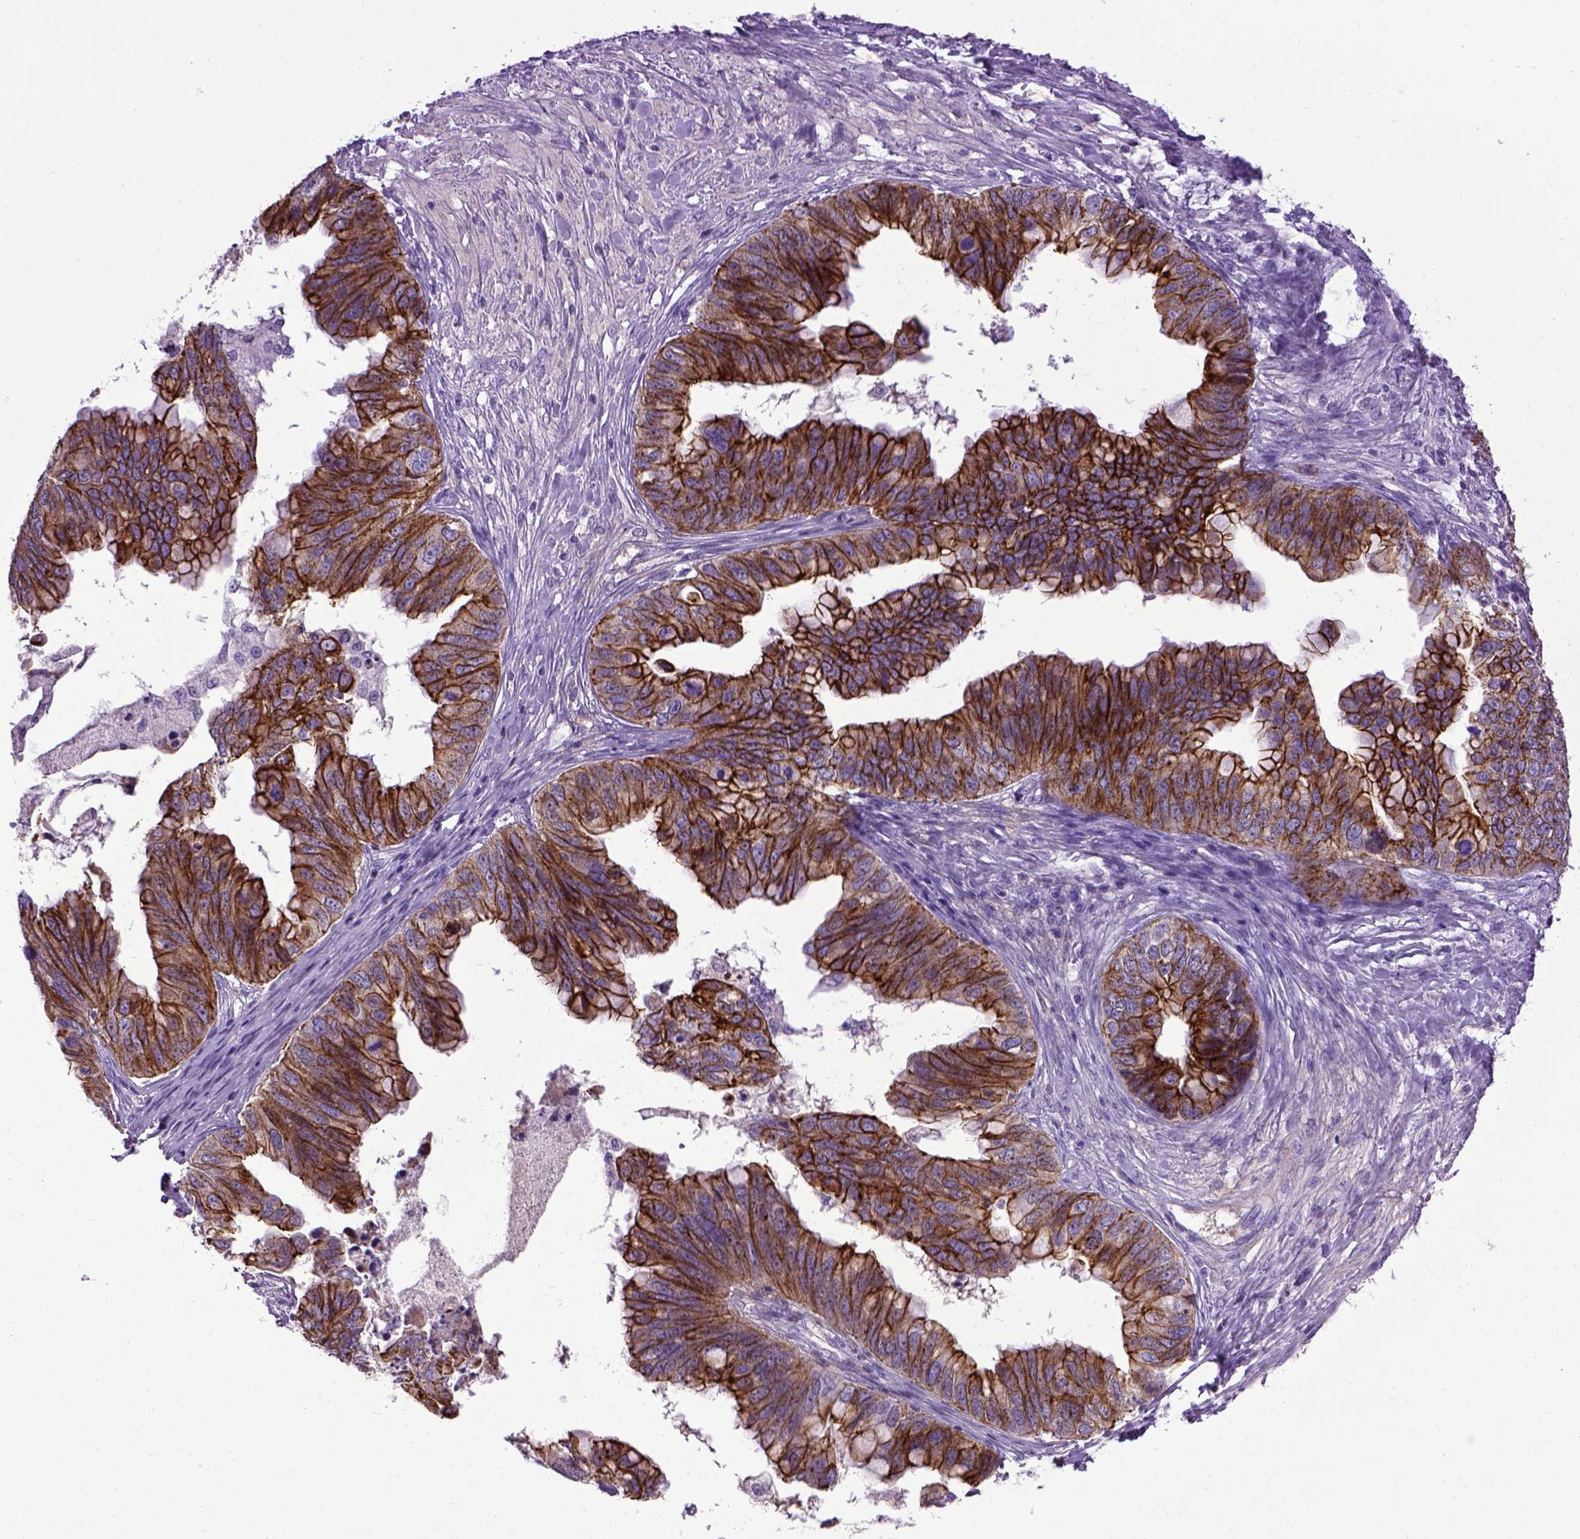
{"staining": {"intensity": "strong", "quantity": ">75%", "location": "cytoplasmic/membranous"}, "tissue": "ovarian cancer", "cell_type": "Tumor cells", "image_type": "cancer", "snomed": [{"axis": "morphology", "description": "Cystadenocarcinoma, mucinous, NOS"}, {"axis": "topography", "description": "Ovary"}], "caption": "Immunohistochemical staining of human ovarian cancer displays high levels of strong cytoplasmic/membranous staining in about >75% of tumor cells.", "gene": "CDH1", "patient": {"sex": "female", "age": 76}}